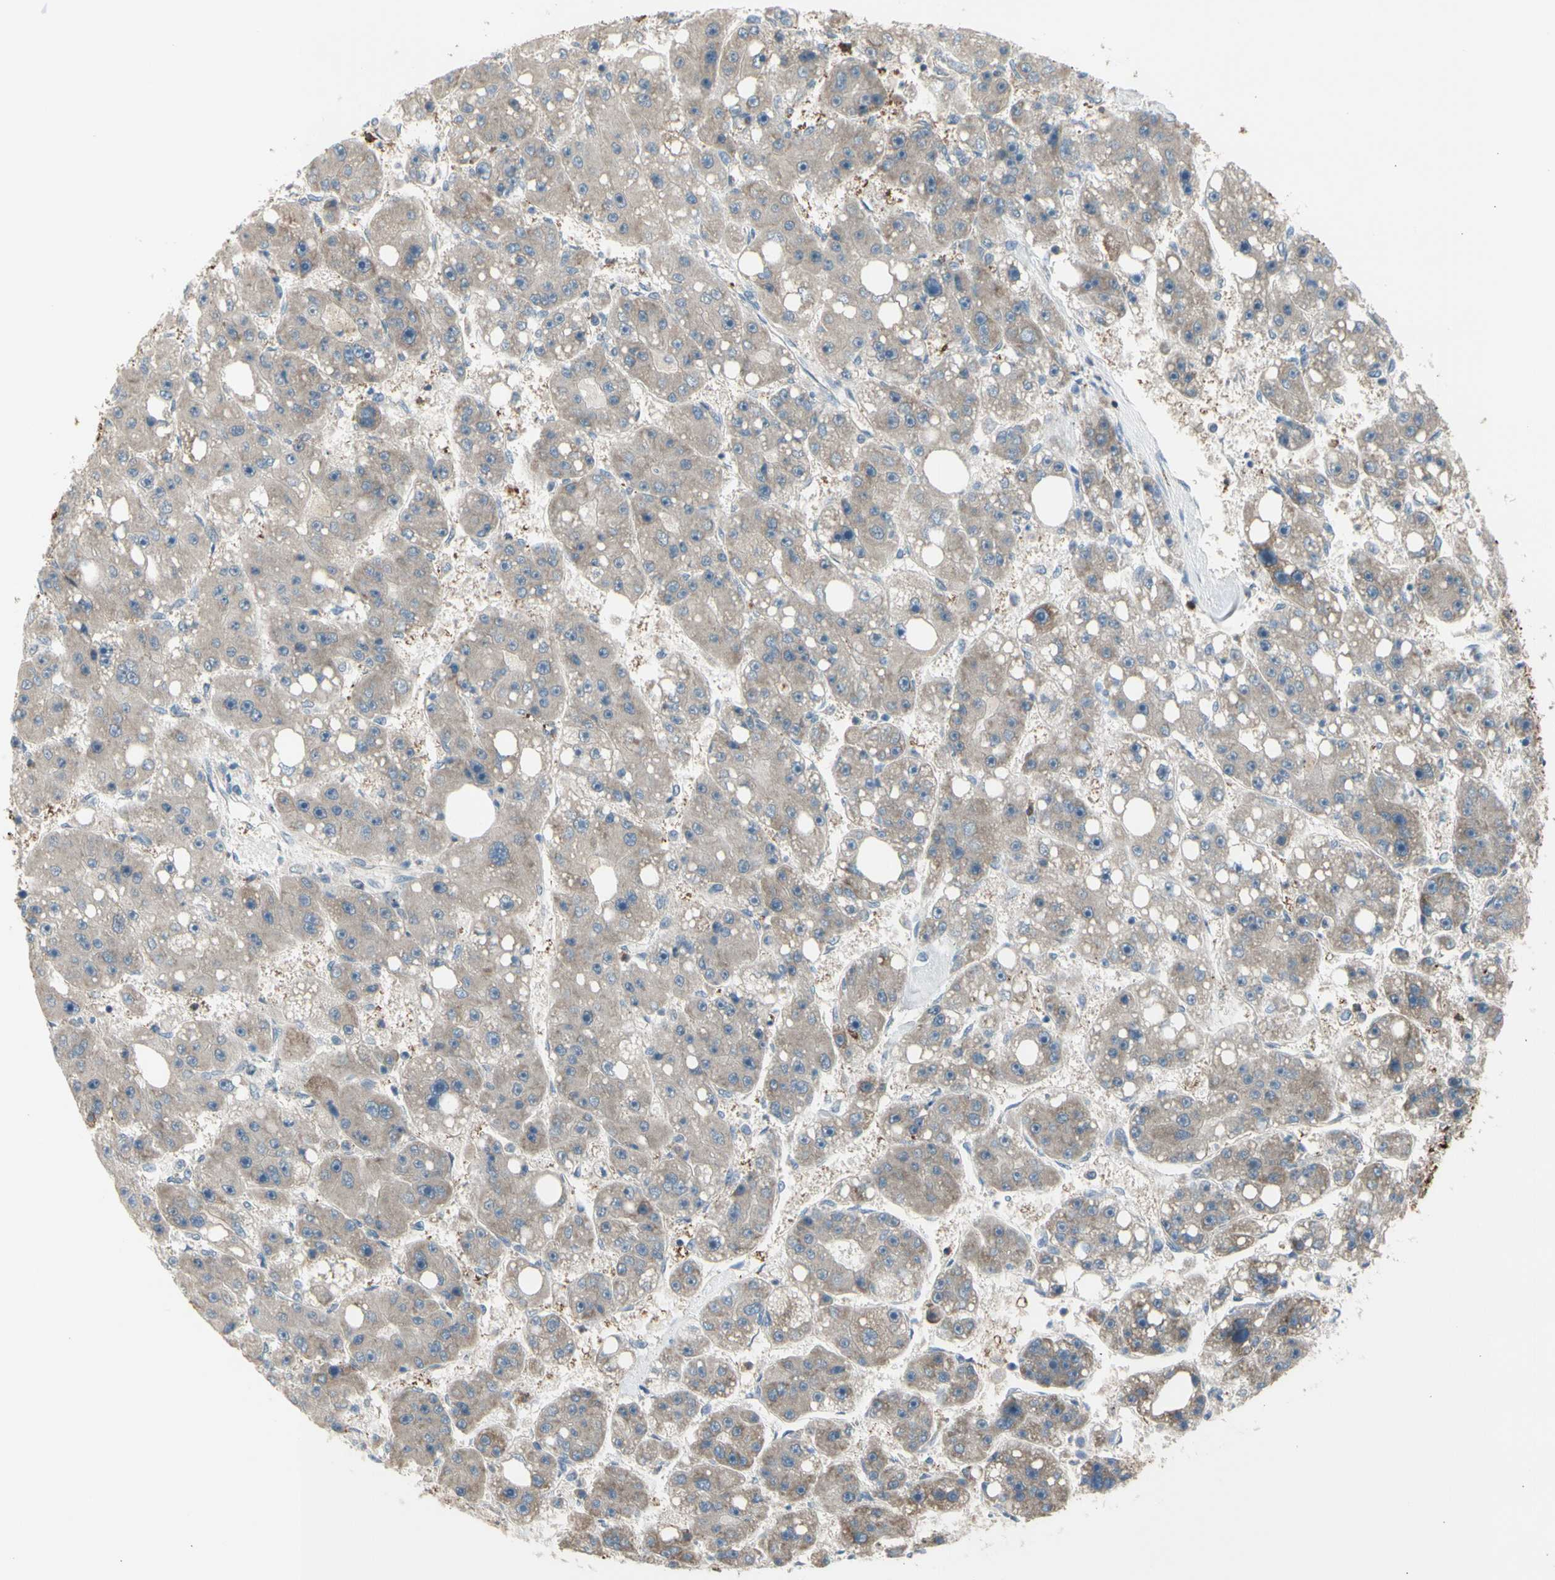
{"staining": {"intensity": "weak", "quantity": "25%-75%", "location": "cytoplasmic/membranous"}, "tissue": "liver cancer", "cell_type": "Tumor cells", "image_type": "cancer", "snomed": [{"axis": "morphology", "description": "Carcinoma, Hepatocellular, NOS"}, {"axis": "topography", "description": "Liver"}], "caption": "DAB immunohistochemical staining of human liver cancer (hepatocellular carcinoma) reveals weak cytoplasmic/membranous protein expression in approximately 25%-75% of tumor cells. The protein of interest is shown in brown color, while the nuclei are stained blue.", "gene": "GALNT5", "patient": {"sex": "female", "age": 61}}